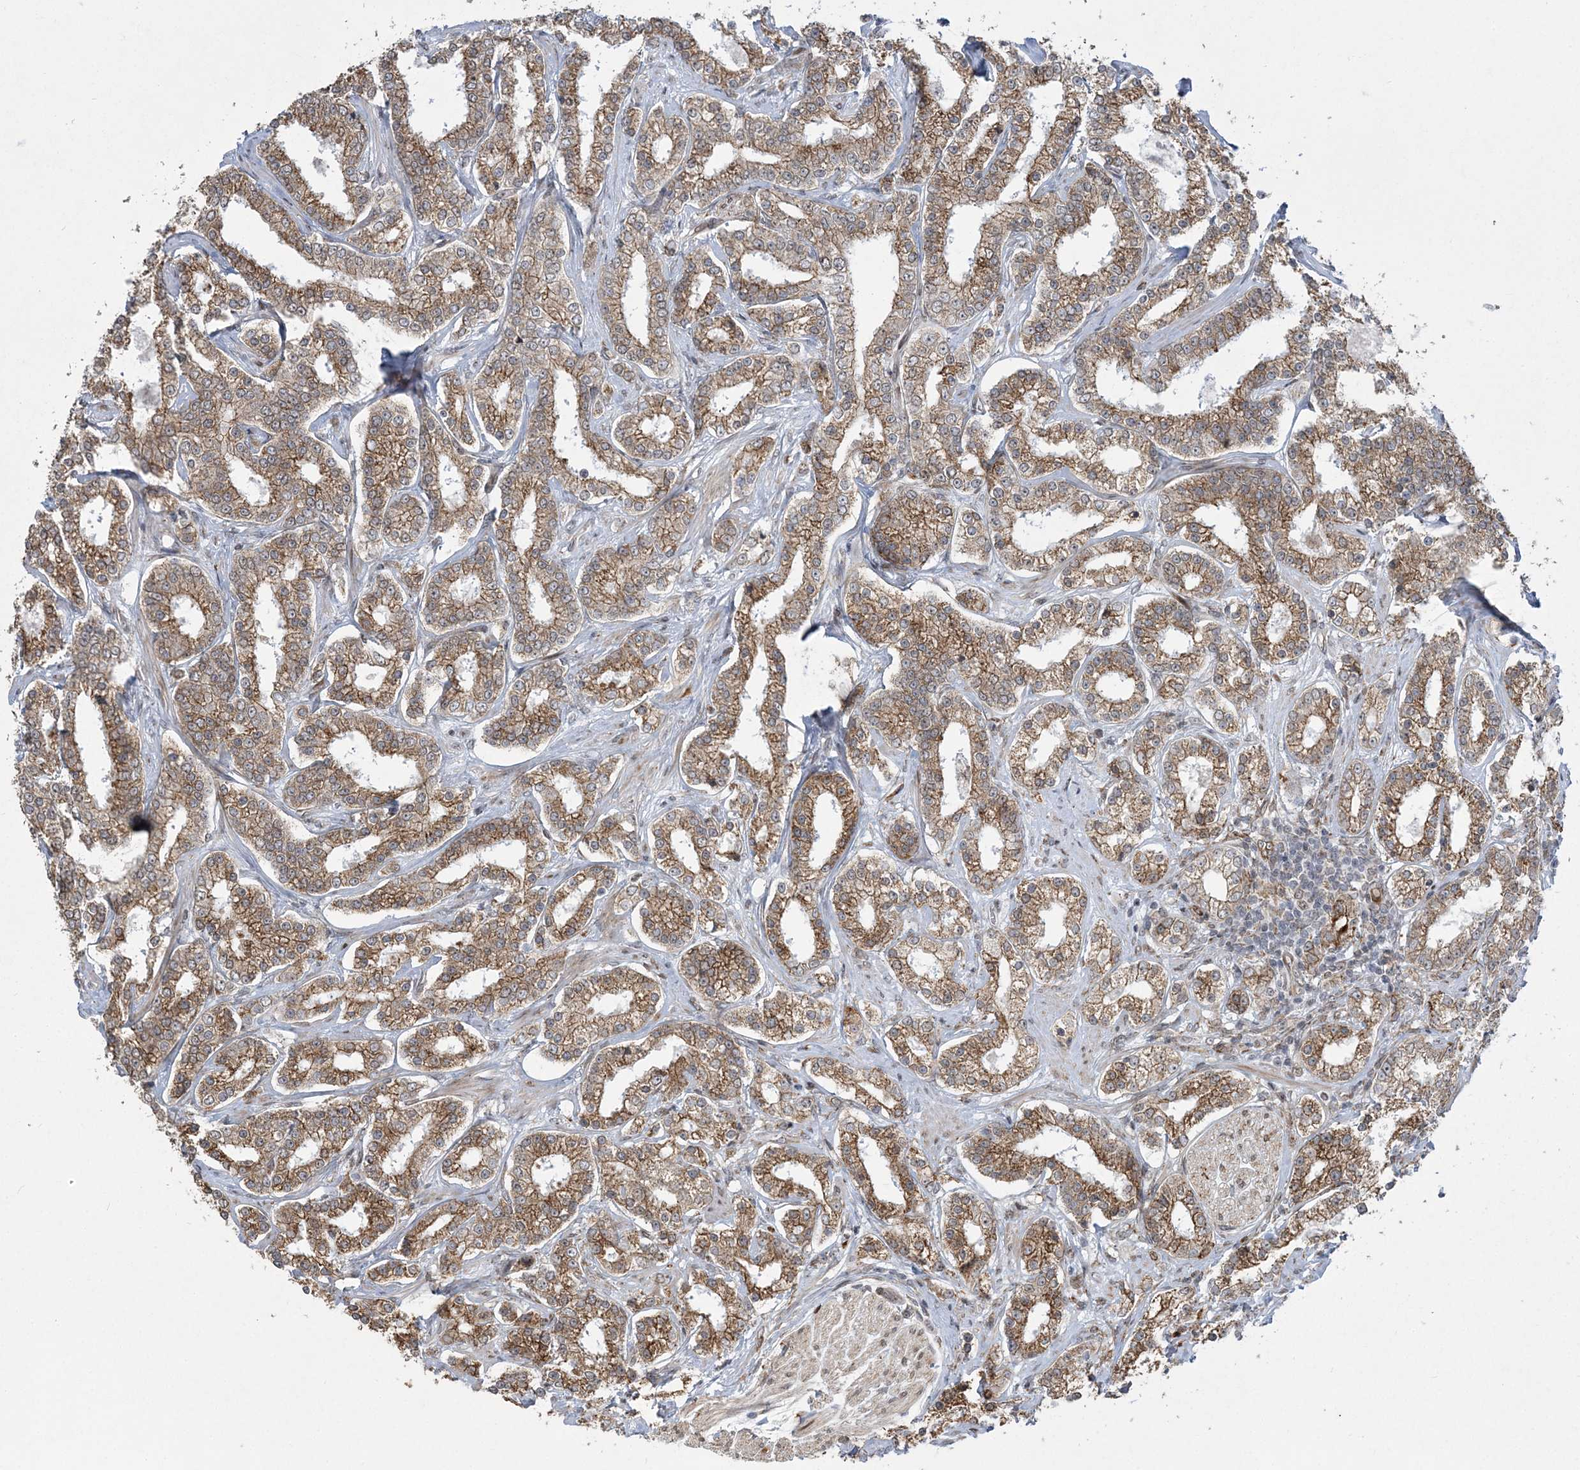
{"staining": {"intensity": "moderate", "quantity": ">75%", "location": "cytoplasmic/membranous"}, "tissue": "prostate cancer", "cell_type": "Tumor cells", "image_type": "cancer", "snomed": [{"axis": "morphology", "description": "Normal tissue, NOS"}, {"axis": "morphology", "description": "Adenocarcinoma, High grade"}, {"axis": "topography", "description": "Prostate"}], "caption": "Human adenocarcinoma (high-grade) (prostate) stained for a protein (brown) shows moderate cytoplasmic/membranous positive staining in about >75% of tumor cells.", "gene": "EFCAB12", "patient": {"sex": "male", "age": 83}}